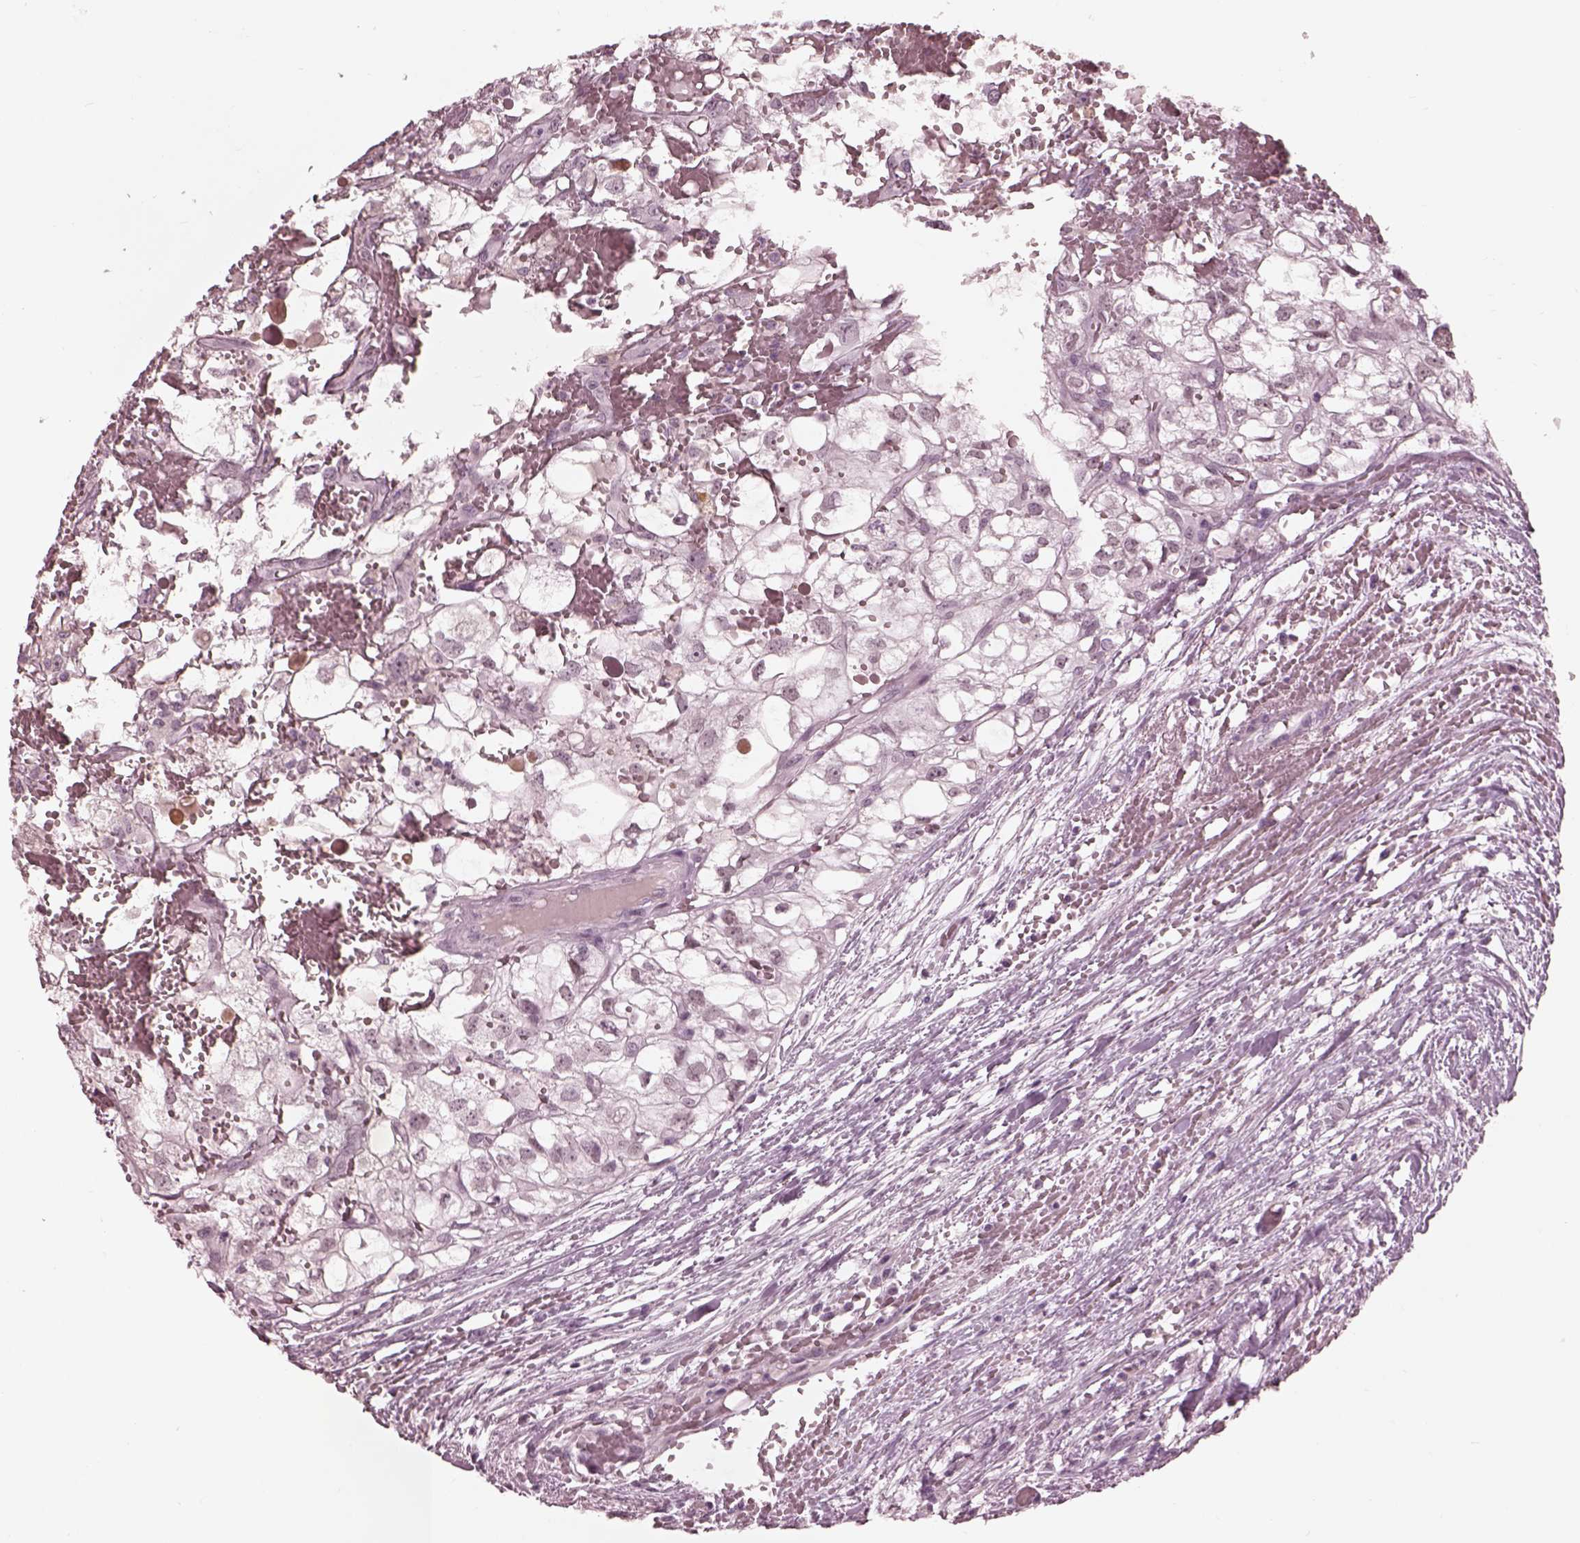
{"staining": {"intensity": "negative", "quantity": "none", "location": "none"}, "tissue": "renal cancer", "cell_type": "Tumor cells", "image_type": "cancer", "snomed": [{"axis": "morphology", "description": "Adenocarcinoma, NOS"}, {"axis": "topography", "description": "Kidney"}], "caption": "Immunohistochemical staining of human renal adenocarcinoma shows no significant positivity in tumor cells. (Immunohistochemistry, brightfield microscopy, high magnification).", "gene": "GARIN4", "patient": {"sex": "male", "age": 56}}